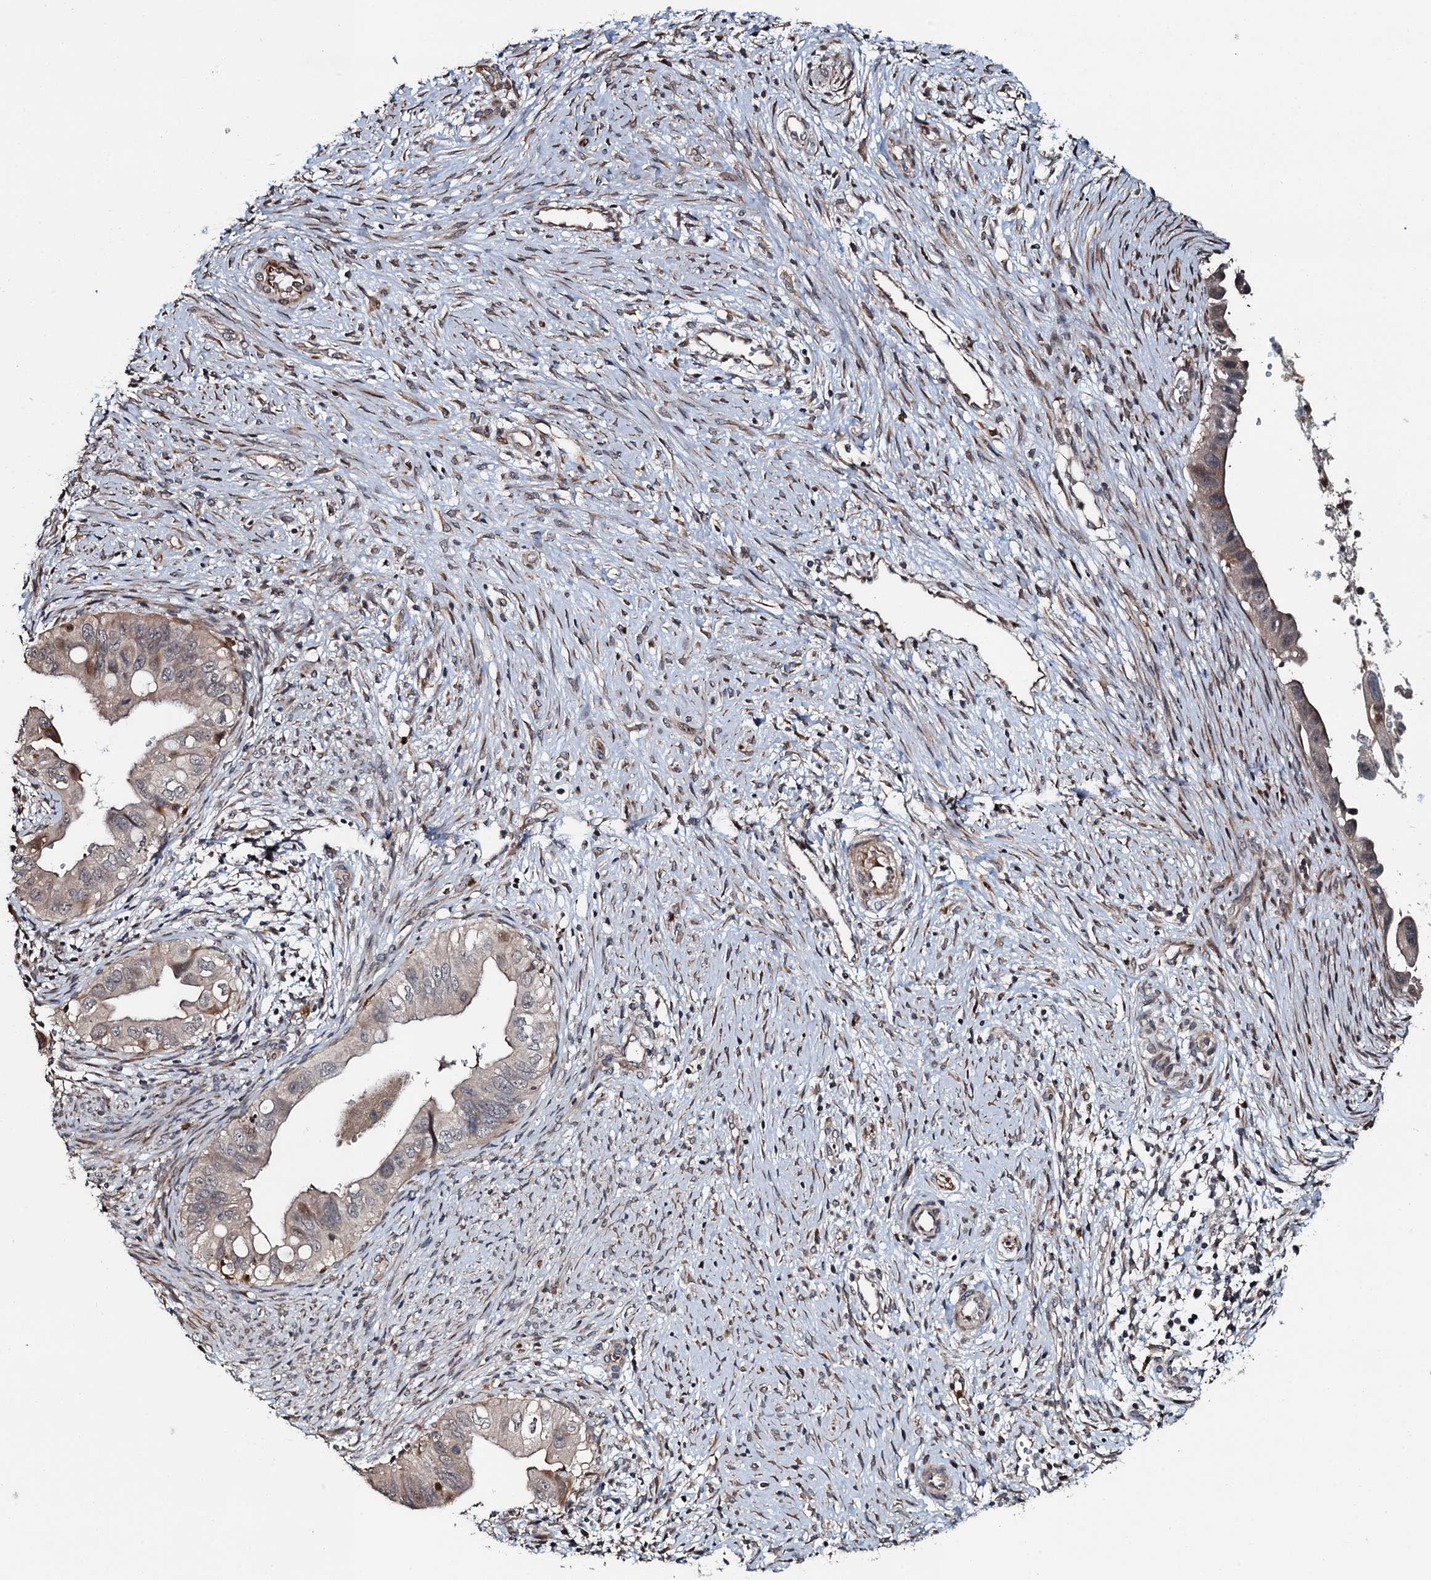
{"staining": {"intensity": "weak", "quantity": "<25%", "location": "cytoplasmic/membranous"}, "tissue": "cervical cancer", "cell_type": "Tumor cells", "image_type": "cancer", "snomed": [{"axis": "morphology", "description": "Adenocarcinoma, NOS"}, {"axis": "topography", "description": "Cervix"}], "caption": "Immunohistochemical staining of human adenocarcinoma (cervical) reveals no significant staining in tumor cells. Brightfield microscopy of immunohistochemistry stained with DAB (brown) and hematoxylin (blue), captured at high magnification.", "gene": "WHAMM", "patient": {"sex": "female", "age": 42}}